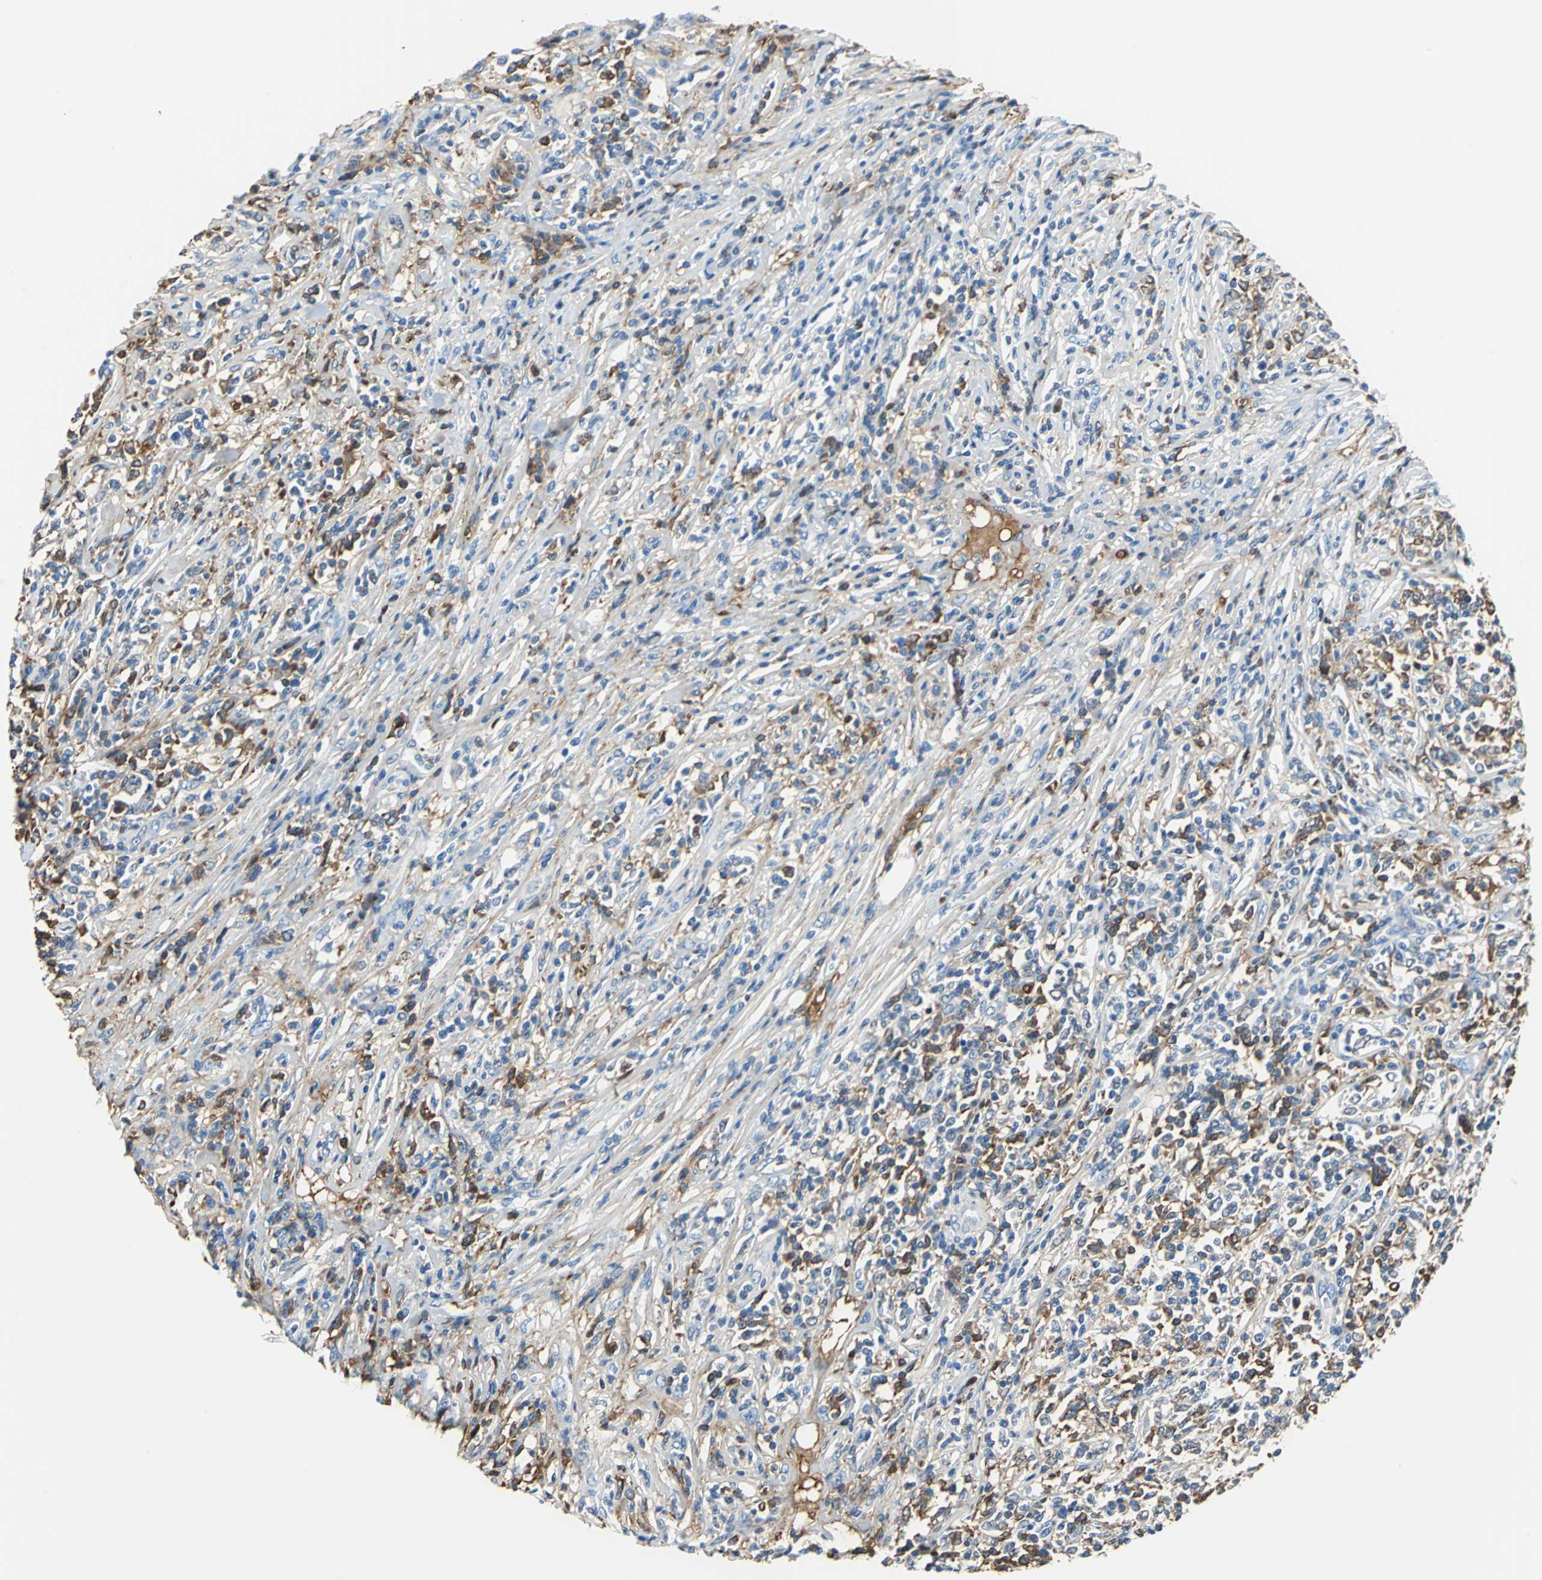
{"staining": {"intensity": "moderate", "quantity": "25%-75%", "location": "cytoplasmic/membranous"}, "tissue": "lymphoma", "cell_type": "Tumor cells", "image_type": "cancer", "snomed": [{"axis": "morphology", "description": "Malignant lymphoma, non-Hodgkin's type, High grade"}, {"axis": "topography", "description": "Lymph node"}], "caption": "Immunohistochemistry (IHC) staining of high-grade malignant lymphoma, non-Hodgkin's type, which exhibits medium levels of moderate cytoplasmic/membranous positivity in approximately 25%-75% of tumor cells indicating moderate cytoplasmic/membranous protein expression. The staining was performed using DAB (brown) for protein detection and nuclei were counterstained in hematoxylin (blue).", "gene": "ALB", "patient": {"sex": "female", "age": 84}}